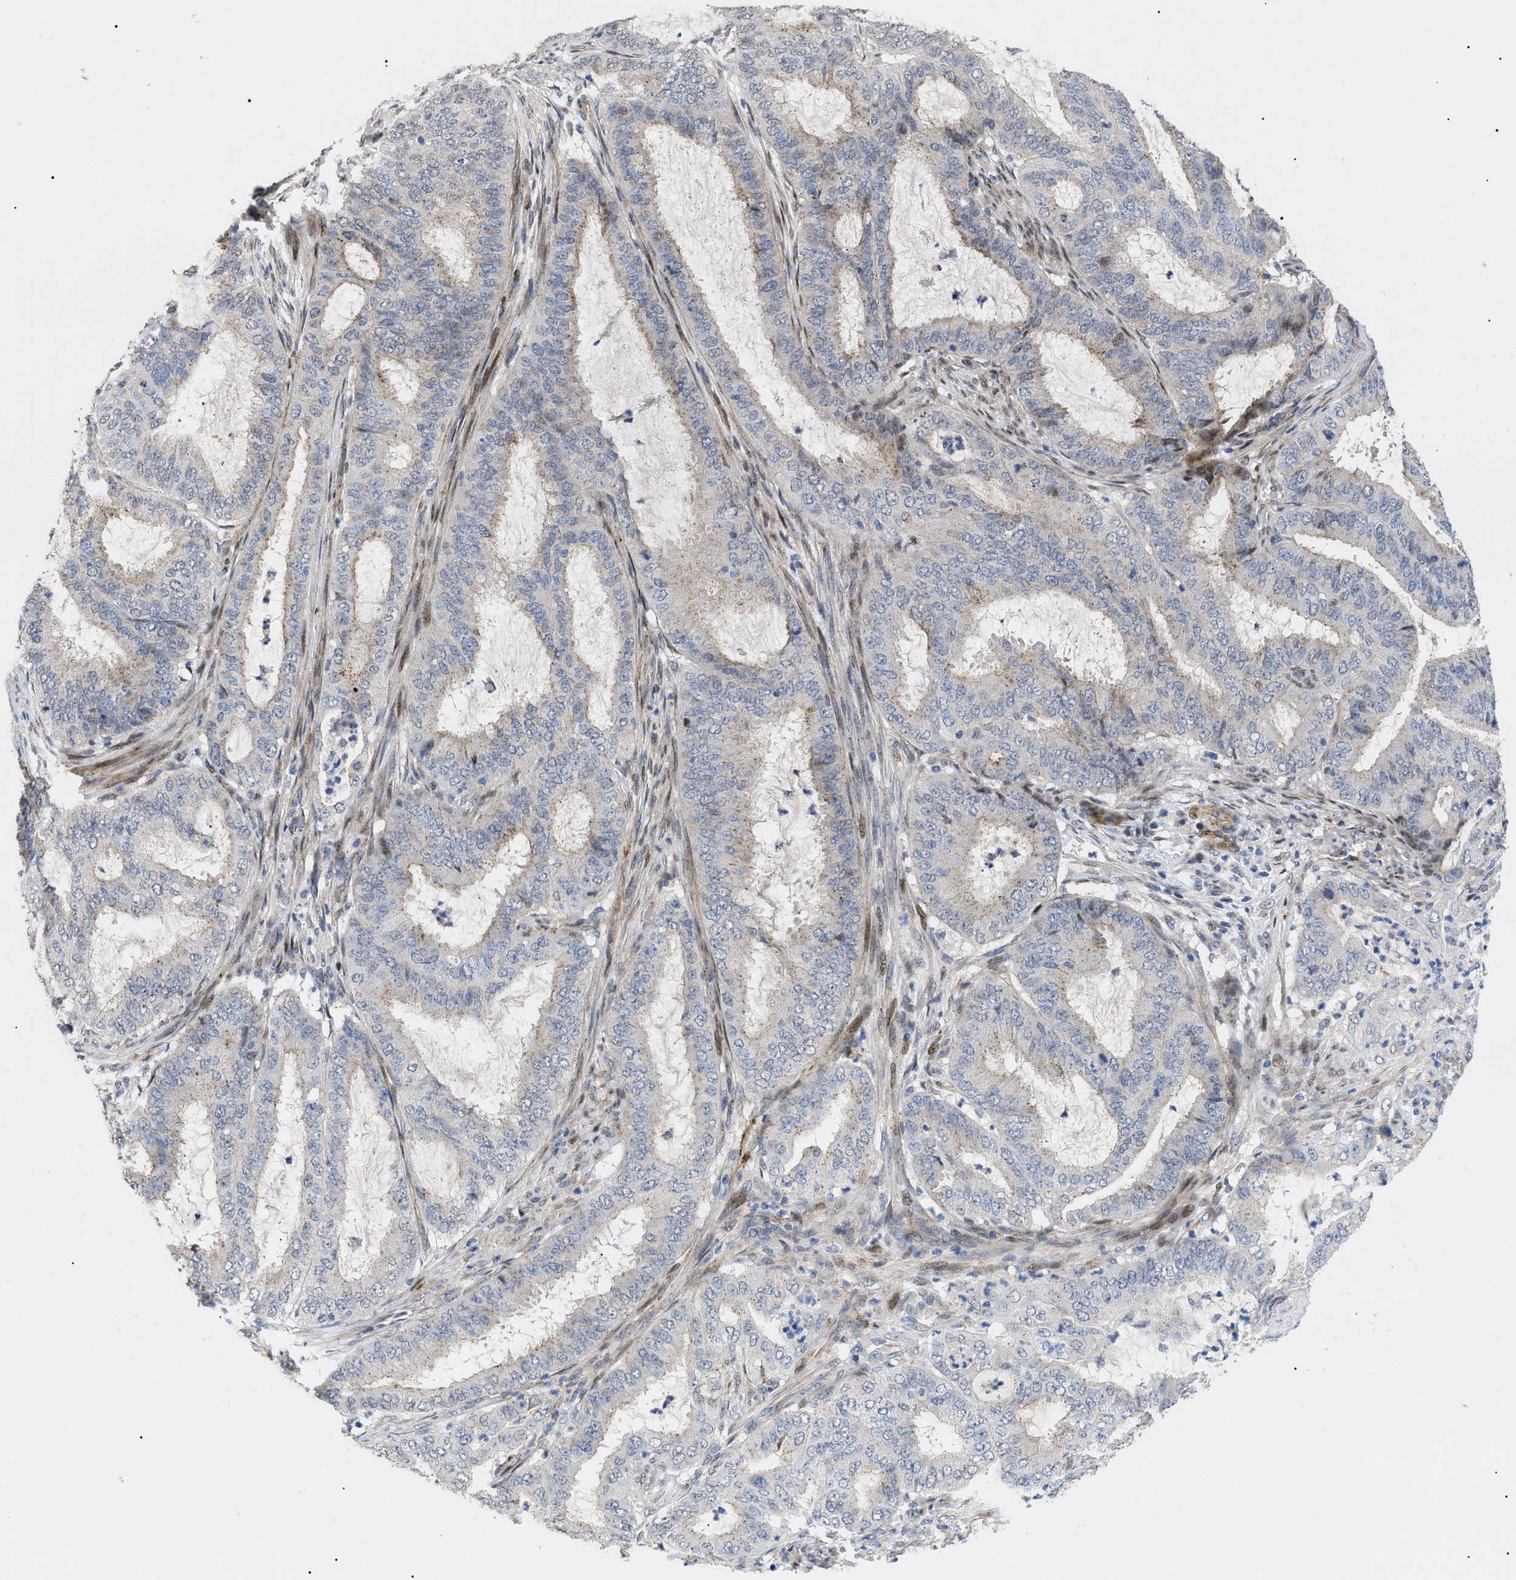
{"staining": {"intensity": "weak", "quantity": "<25%", "location": "cytoplasmic/membranous,nuclear"}, "tissue": "endometrial cancer", "cell_type": "Tumor cells", "image_type": "cancer", "snomed": [{"axis": "morphology", "description": "Adenocarcinoma, NOS"}, {"axis": "topography", "description": "Endometrium"}], "caption": "Immunohistochemistry (IHC) photomicrograph of neoplastic tissue: adenocarcinoma (endometrial) stained with DAB reveals no significant protein positivity in tumor cells.", "gene": "SFXN5", "patient": {"sex": "female", "age": 70}}